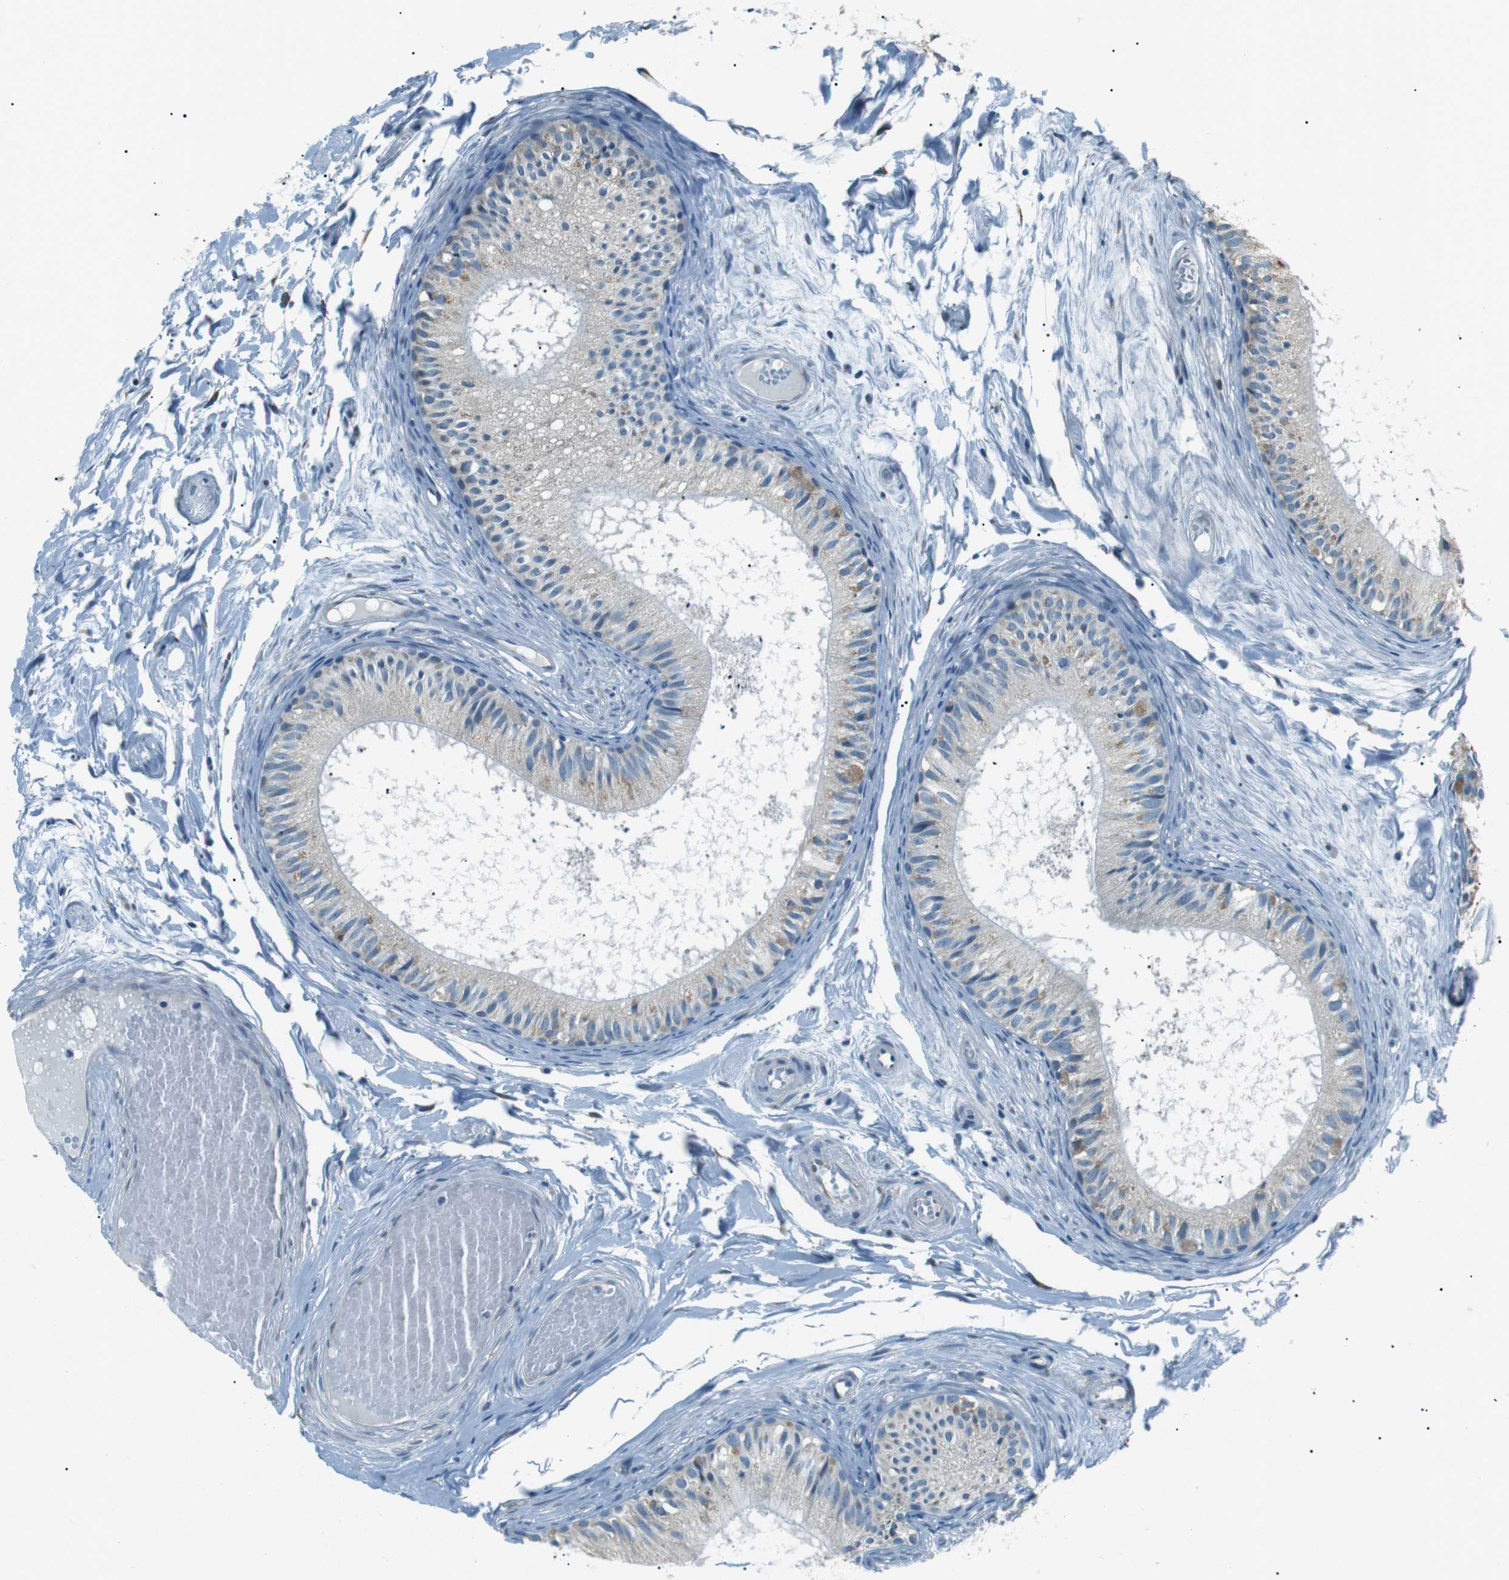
{"staining": {"intensity": "weak", "quantity": "<25%", "location": "cytoplasmic/membranous"}, "tissue": "epididymis", "cell_type": "Glandular cells", "image_type": "normal", "snomed": [{"axis": "morphology", "description": "Normal tissue, NOS"}, {"axis": "topography", "description": "Epididymis"}], "caption": "IHC of normal epididymis demonstrates no expression in glandular cells.", "gene": "ENSG00000289724", "patient": {"sex": "male", "age": 46}}